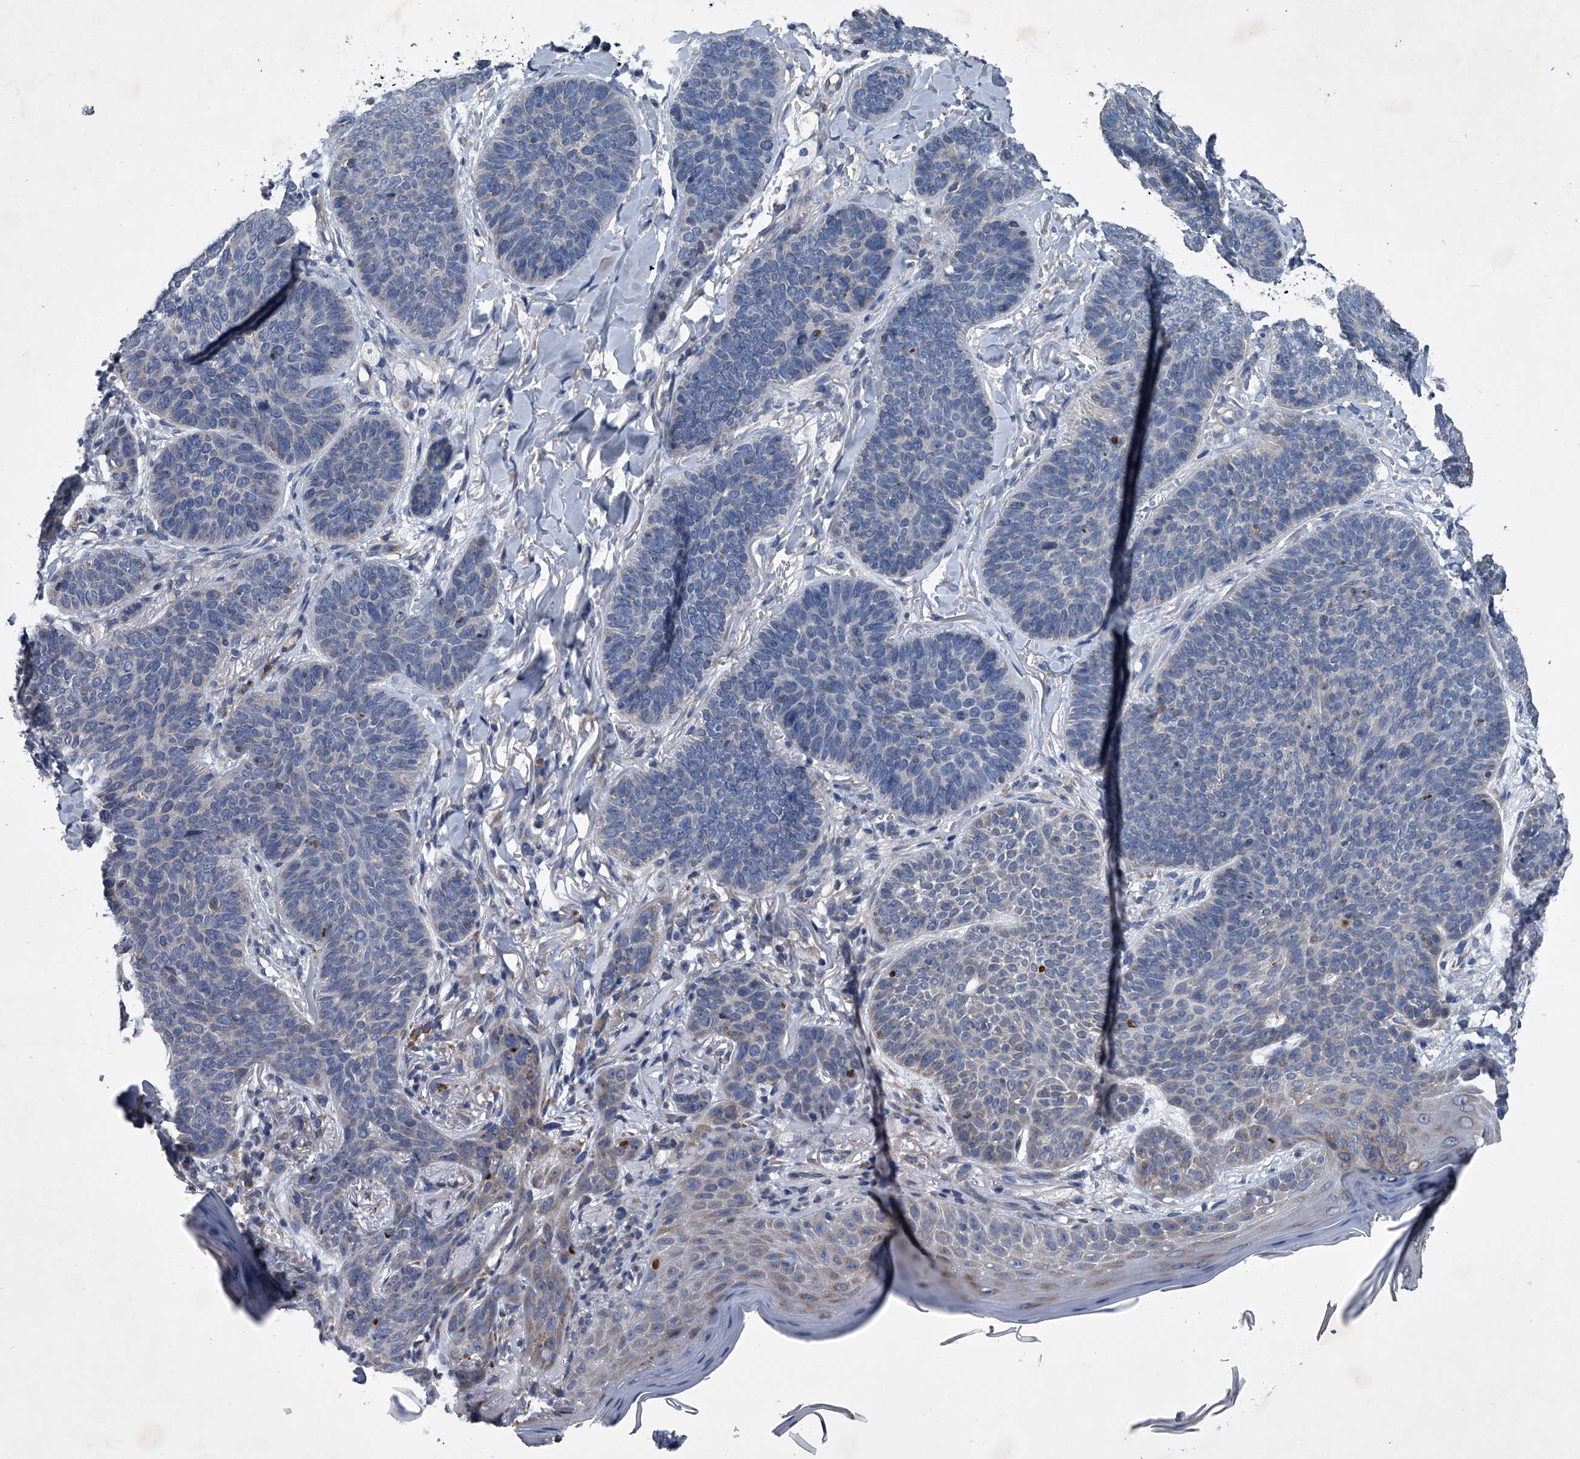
{"staining": {"intensity": "negative", "quantity": "none", "location": "none"}, "tissue": "skin cancer", "cell_type": "Tumor cells", "image_type": "cancer", "snomed": [{"axis": "morphology", "description": "Basal cell carcinoma"}, {"axis": "topography", "description": "Skin"}], "caption": "Protein analysis of skin cancer demonstrates no significant staining in tumor cells.", "gene": "ABCG1", "patient": {"sex": "male", "age": 85}}